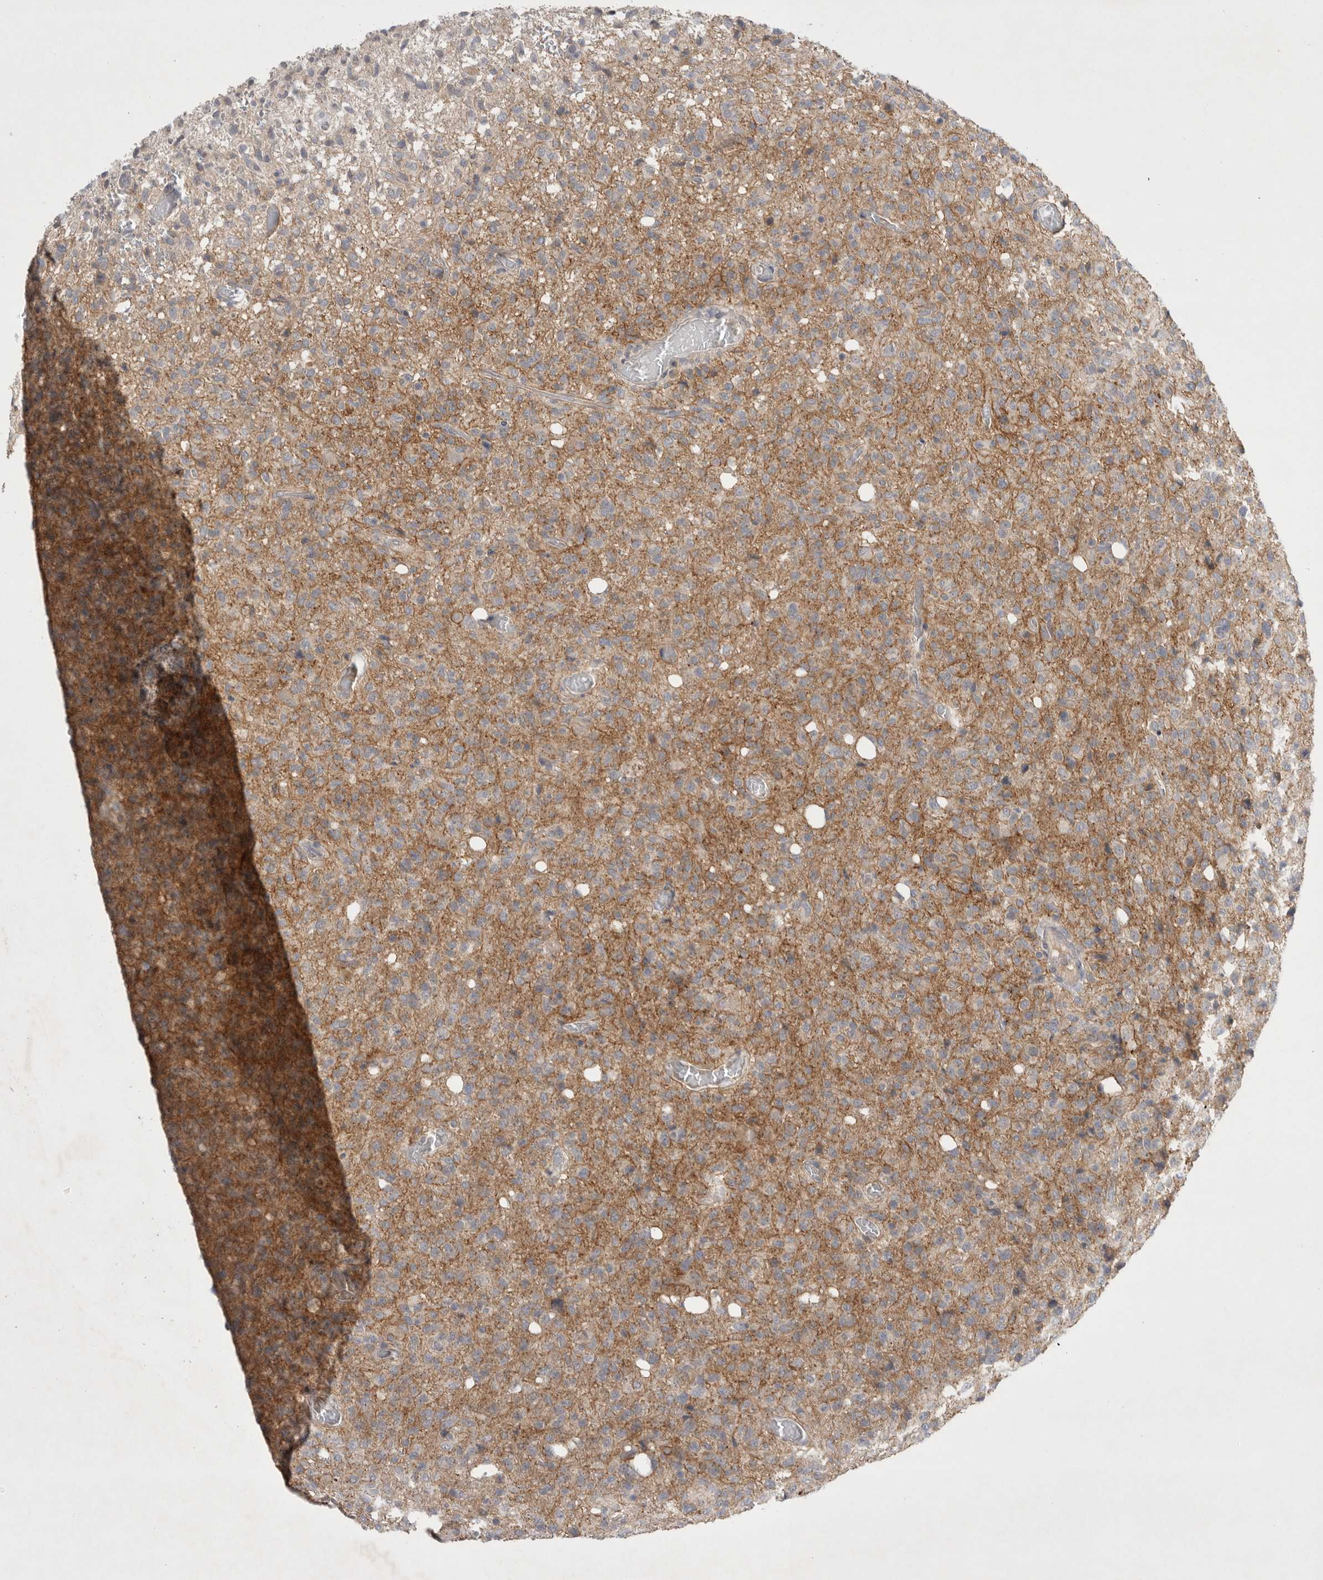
{"staining": {"intensity": "moderate", "quantity": "25%-75%", "location": "cytoplasmic/membranous"}, "tissue": "glioma", "cell_type": "Tumor cells", "image_type": "cancer", "snomed": [{"axis": "morphology", "description": "Glioma, malignant, High grade"}, {"axis": "topography", "description": "Brain"}], "caption": "A micrograph showing moderate cytoplasmic/membranous positivity in approximately 25%-75% of tumor cells in malignant glioma (high-grade), as visualized by brown immunohistochemical staining.", "gene": "NRCAM", "patient": {"sex": "female", "age": 57}}